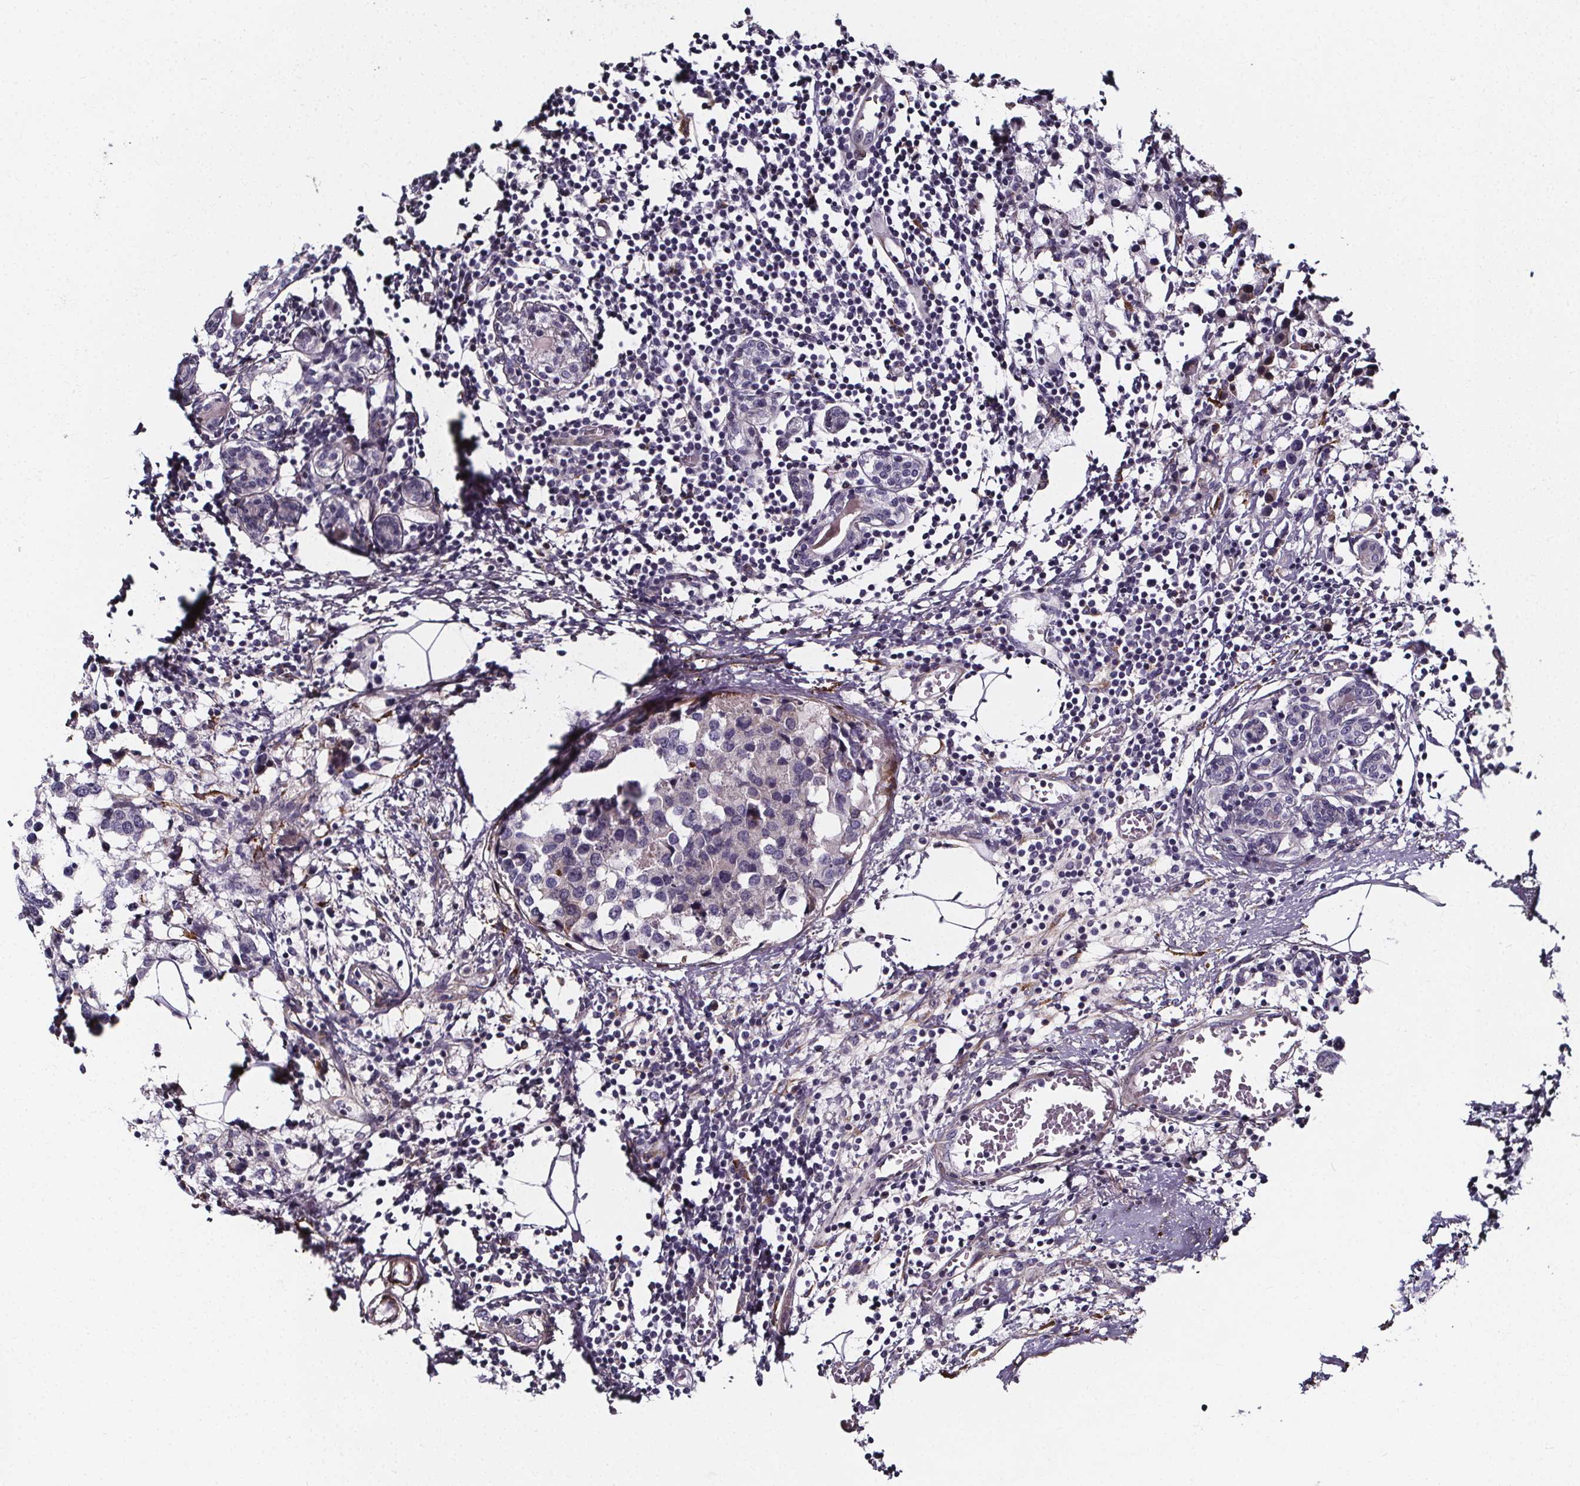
{"staining": {"intensity": "negative", "quantity": "none", "location": "none"}, "tissue": "breast cancer", "cell_type": "Tumor cells", "image_type": "cancer", "snomed": [{"axis": "morphology", "description": "Lobular carcinoma"}, {"axis": "topography", "description": "Breast"}], "caption": "IHC micrograph of breast cancer stained for a protein (brown), which exhibits no staining in tumor cells.", "gene": "AEBP1", "patient": {"sex": "female", "age": 59}}